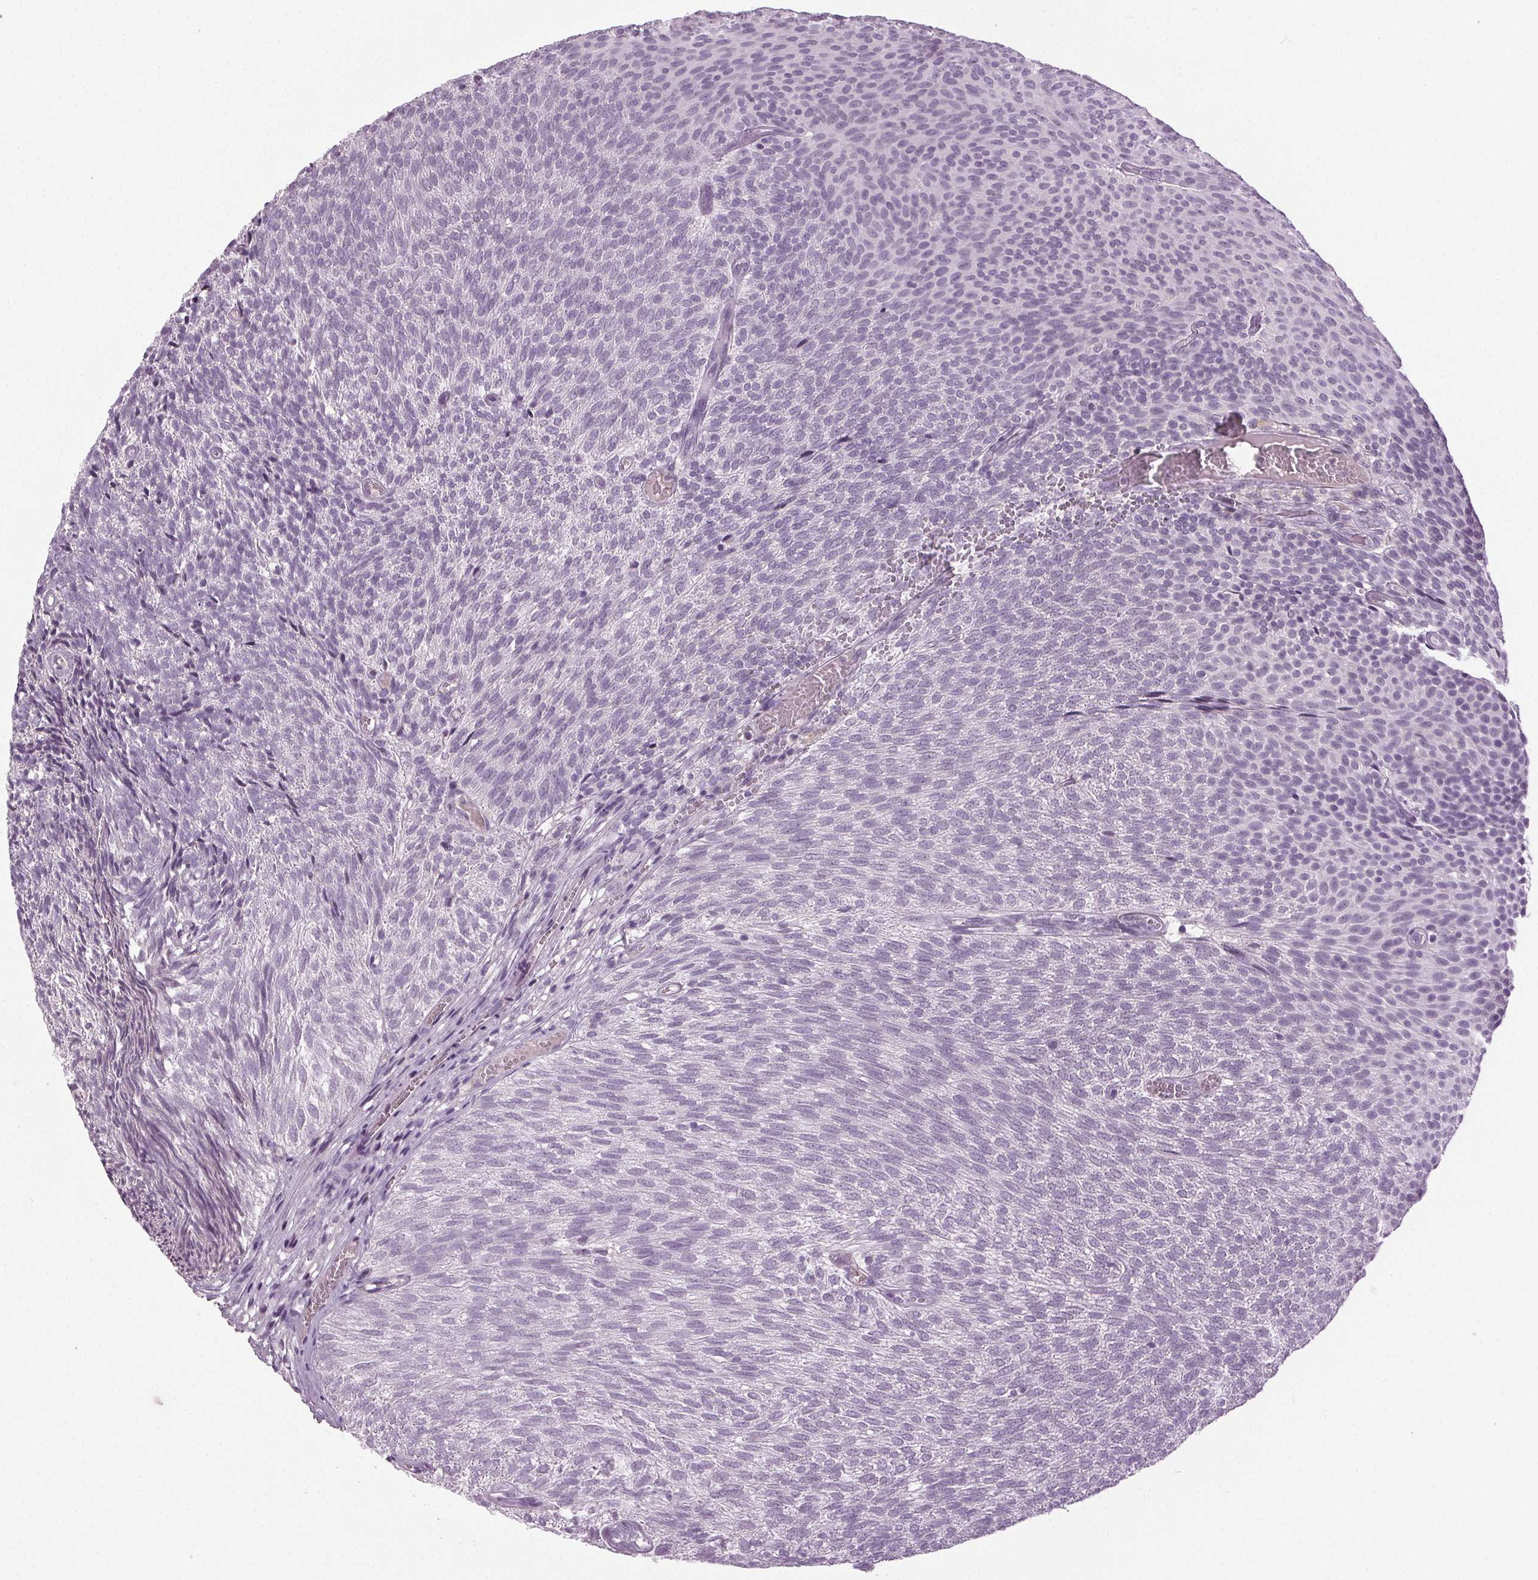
{"staining": {"intensity": "negative", "quantity": "none", "location": "none"}, "tissue": "urothelial cancer", "cell_type": "Tumor cells", "image_type": "cancer", "snomed": [{"axis": "morphology", "description": "Urothelial carcinoma, Low grade"}, {"axis": "topography", "description": "Urinary bladder"}], "caption": "Tumor cells show no significant protein staining in urothelial cancer.", "gene": "DNAH12", "patient": {"sex": "male", "age": 77}}